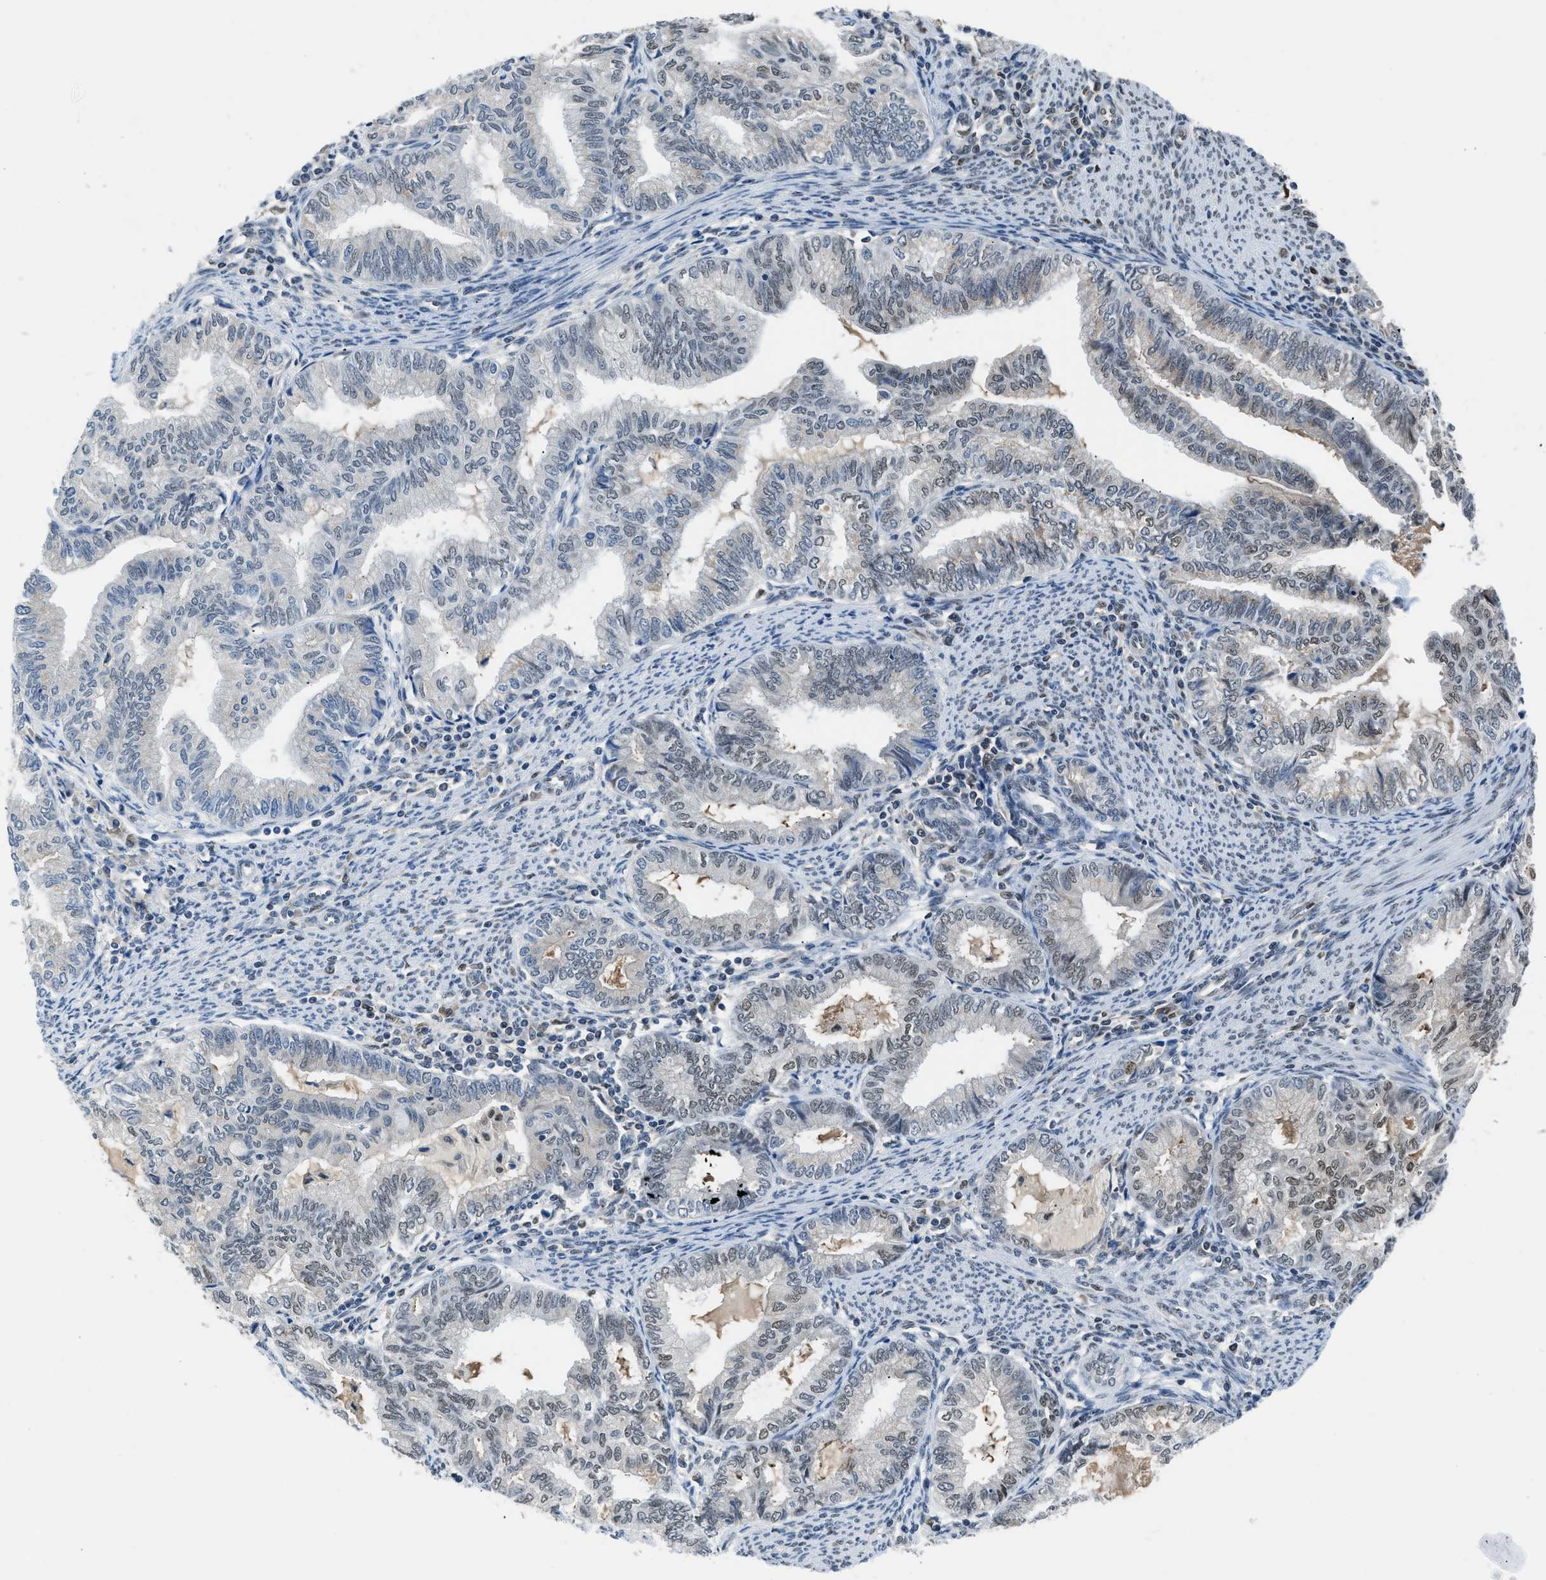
{"staining": {"intensity": "strong", "quantity": "<25%", "location": "nuclear"}, "tissue": "endometrial cancer", "cell_type": "Tumor cells", "image_type": "cancer", "snomed": [{"axis": "morphology", "description": "Adenocarcinoma, NOS"}, {"axis": "topography", "description": "Endometrium"}], "caption": "Protein expression analysis of endometrial cancer exhibits strong nuclear positivity in approximately <25% of tumor cells. (DAB (3,3'-diaminobenzidine) IHC with brightfield microscopy, high magnification).", "gene": "ALX1", "patient": {"sex": "female", "age": 79}}